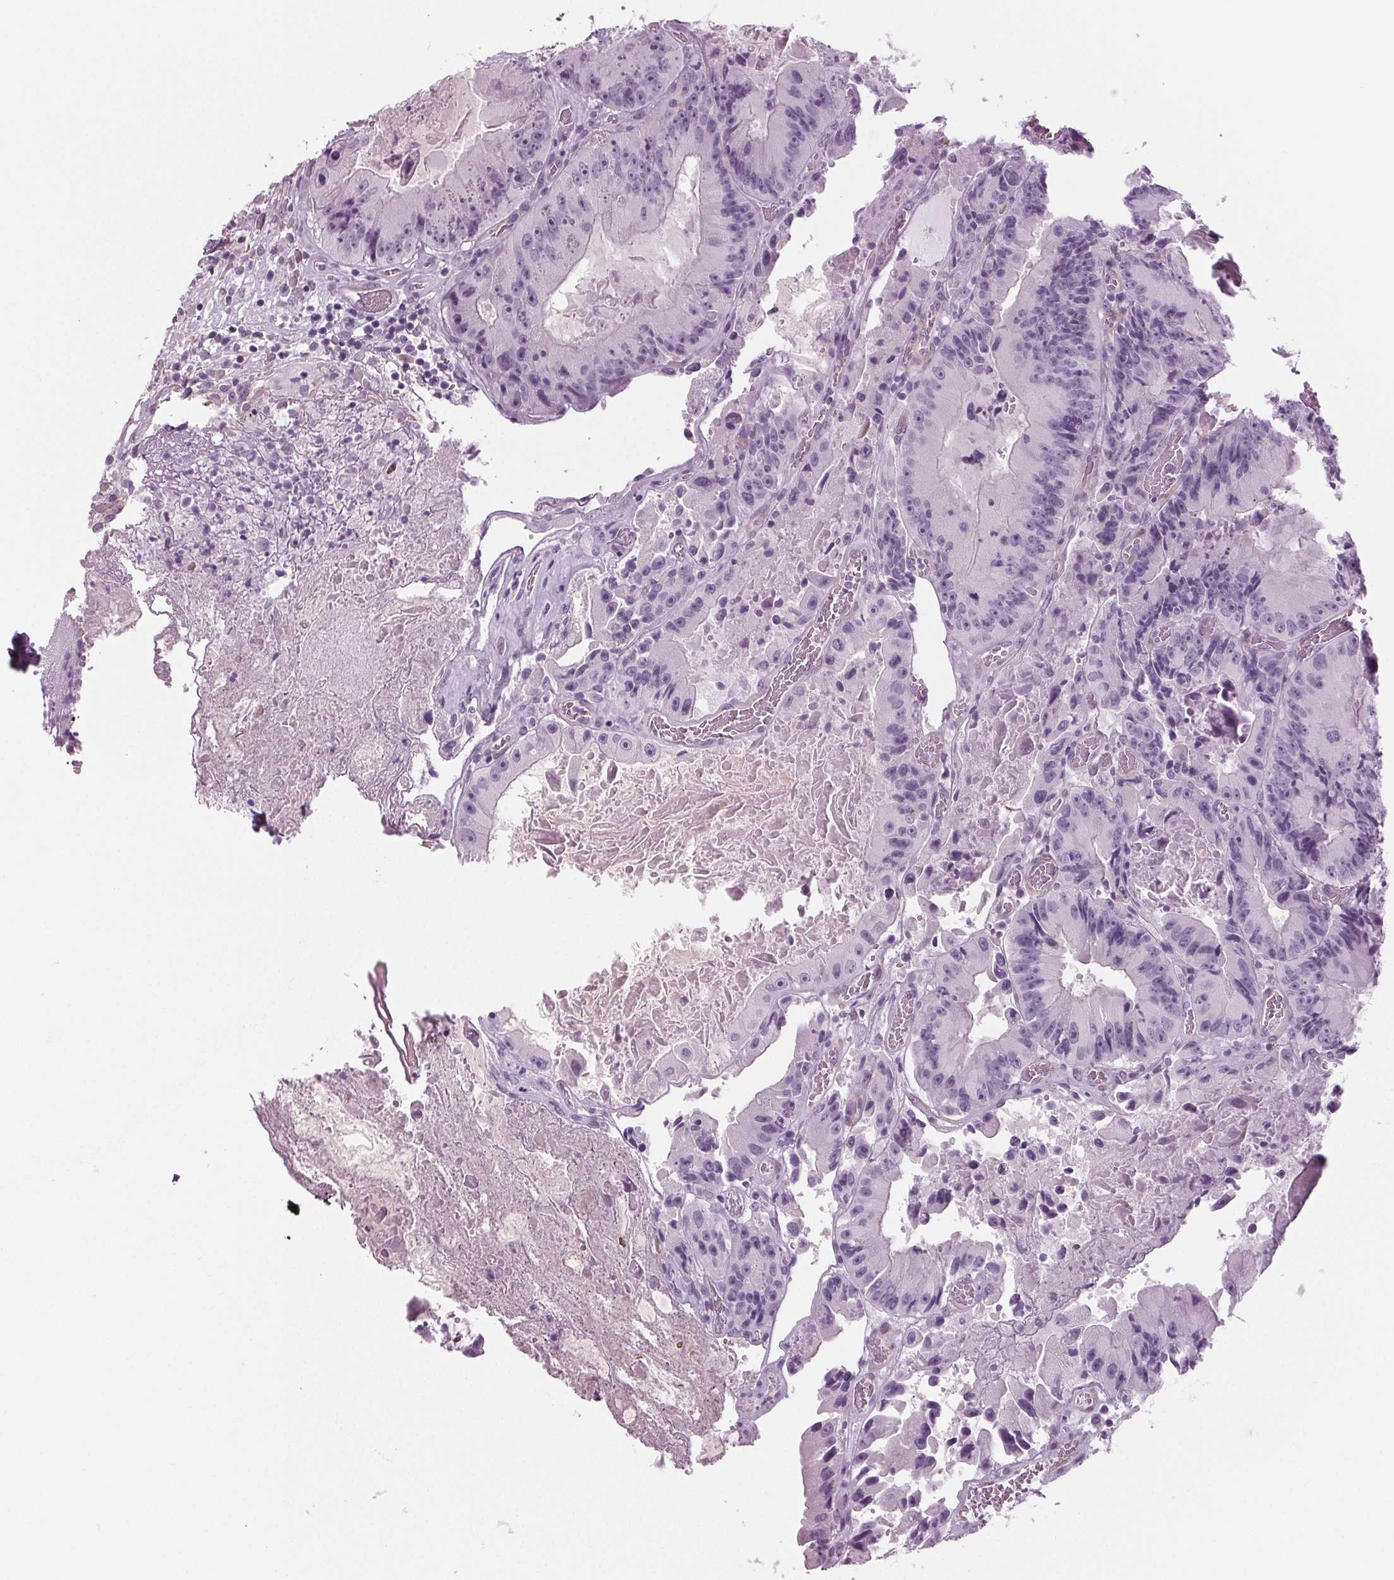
{"staining": {"intensity": "negative", "quantity": "none", "location": "none"}, "tissue": "colorectal cancer", "cell_type": "Tumor cells", "image_type": "cancer", "snomed": [{"axis": "morphology", "description": "Adenocarcinoma, NOS"}, {"axis": "topography", "description": "Colon"}], "caption": "Adenocarcinoma (colorectal) was stained to show a protein in brown. There is no significant expression in tumor cells.", "gene": "BHLHE22", "patient": {"sex": "female", "age": 86}}